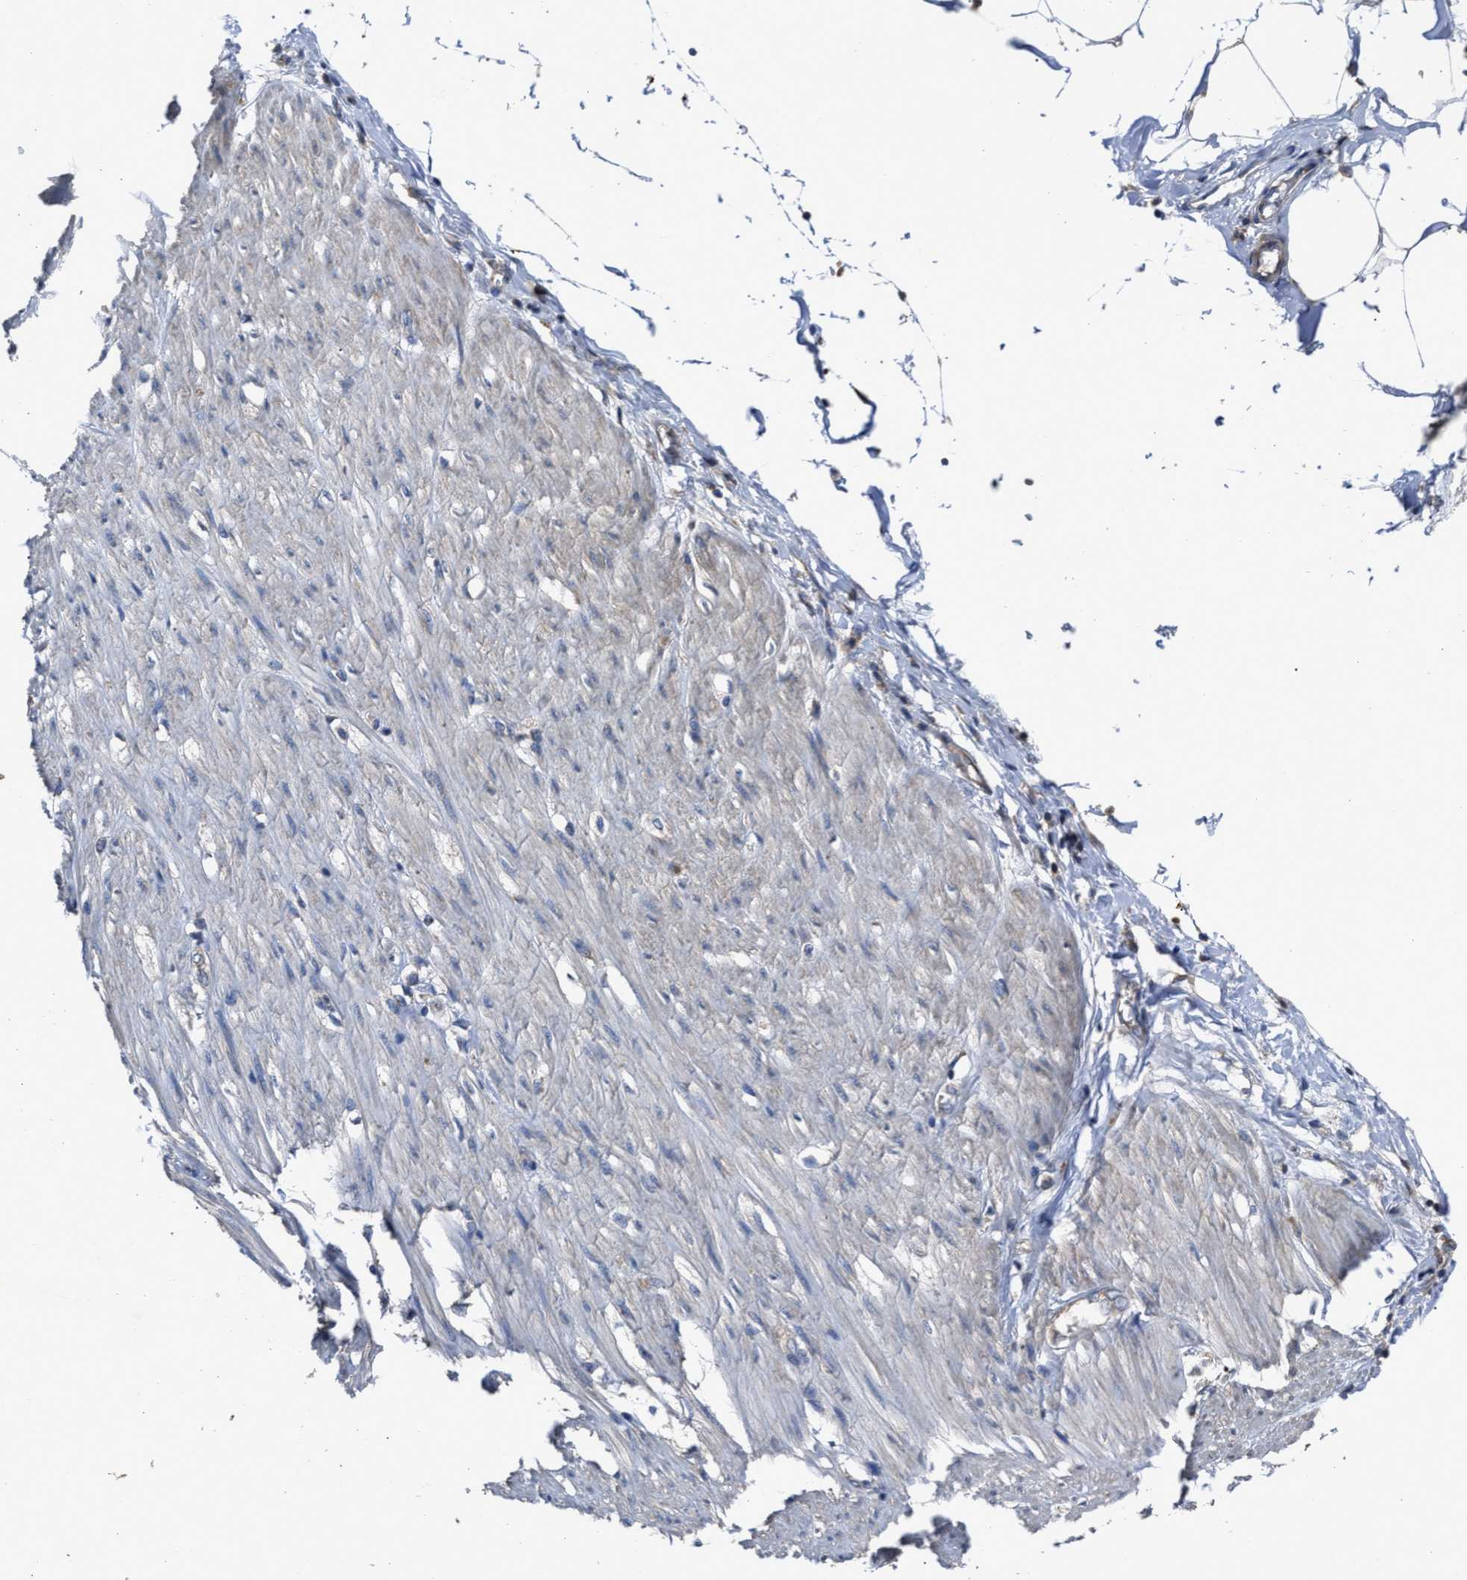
{"staining": {"intensity": "weak", "quantity": "25%-75%", "location": "cytoplasmic/membranous"}, "tissue": "adipose tissue", "cell_type": "Adipocytes", "image_type": "normal", "snomed": [{"axis": "morphology", "description": "Normal tissue, NOS"}, {"axis": "morphology", "description": "Adenocarcinoma, NOS"}, {"axis": "topography", "description": "Colon"}, {"axis": "topography", "description": "Peripheral nerve tissue"}], "caption": "The image shows staining of benign adipose tissue, revealing weak cytoplasmic/membranous protein positivity (brown color) within adipocytes. Using DAB (brown) and hematoxylin (blue) stains, captured at high magnification using brightfield microscopy.", "gene": "UPF1", "patient": {"sex": "male", "age": 14}}